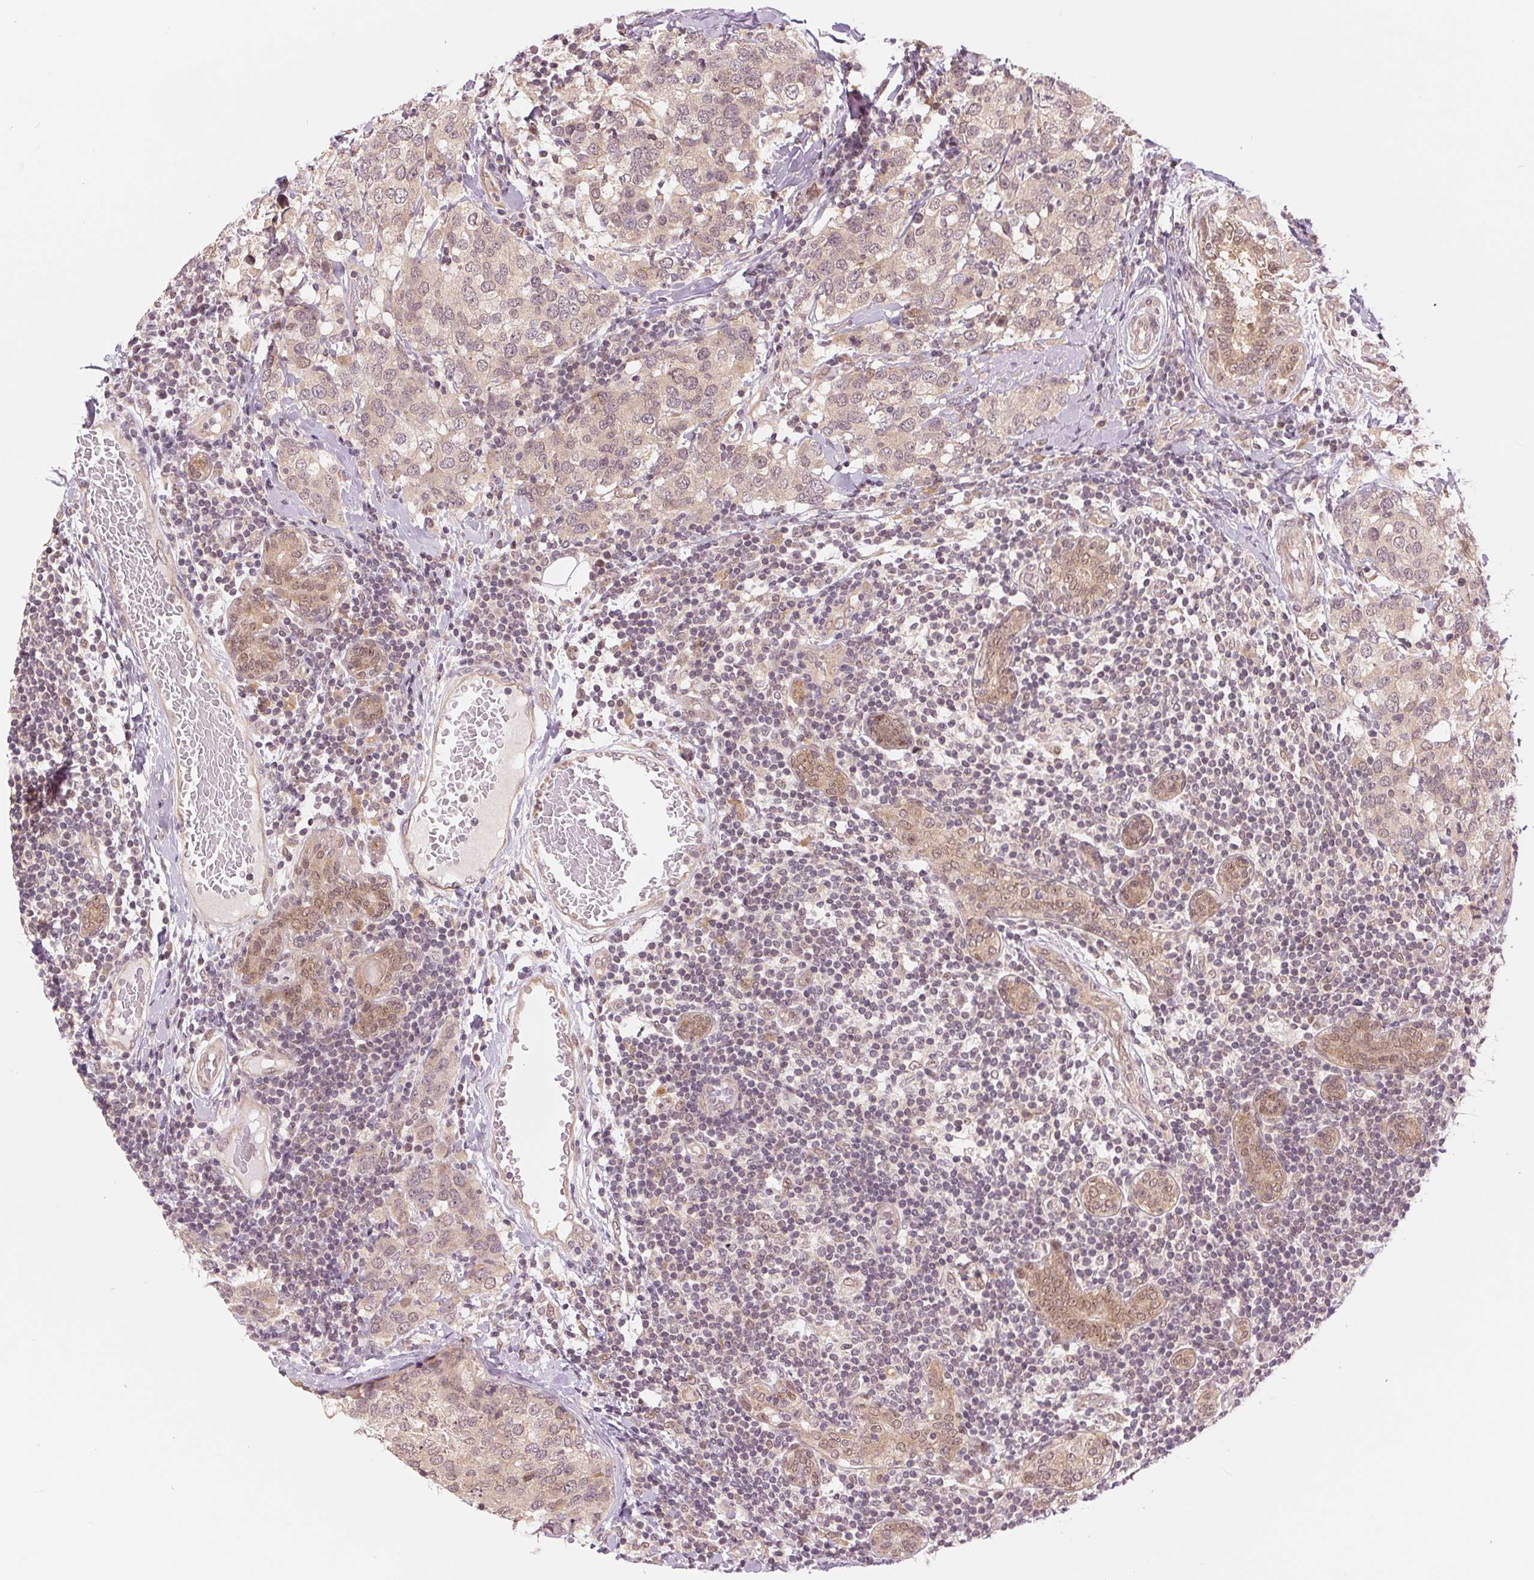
{"staining": {"intensity": "weak", "quantity": "25%-75%", "location": "cytoplasmic/membranous"}, "tissue": "breast cancer", "cell_type": "Tumor cells", "image_type": "cancer", "snomed": [{"axis": "morphology", "description": "Lobular carcinoma"}, {"axis": "topography", "description": "Breast"}], "caption": "Protein expression analysis of breast lobular carcinoma reveals weak cytoplasmic/membranous staining in approximately 25%-75% of tumor cells.", "gene": "ERI3", "patient": {"sex": "female", "age": 59}}